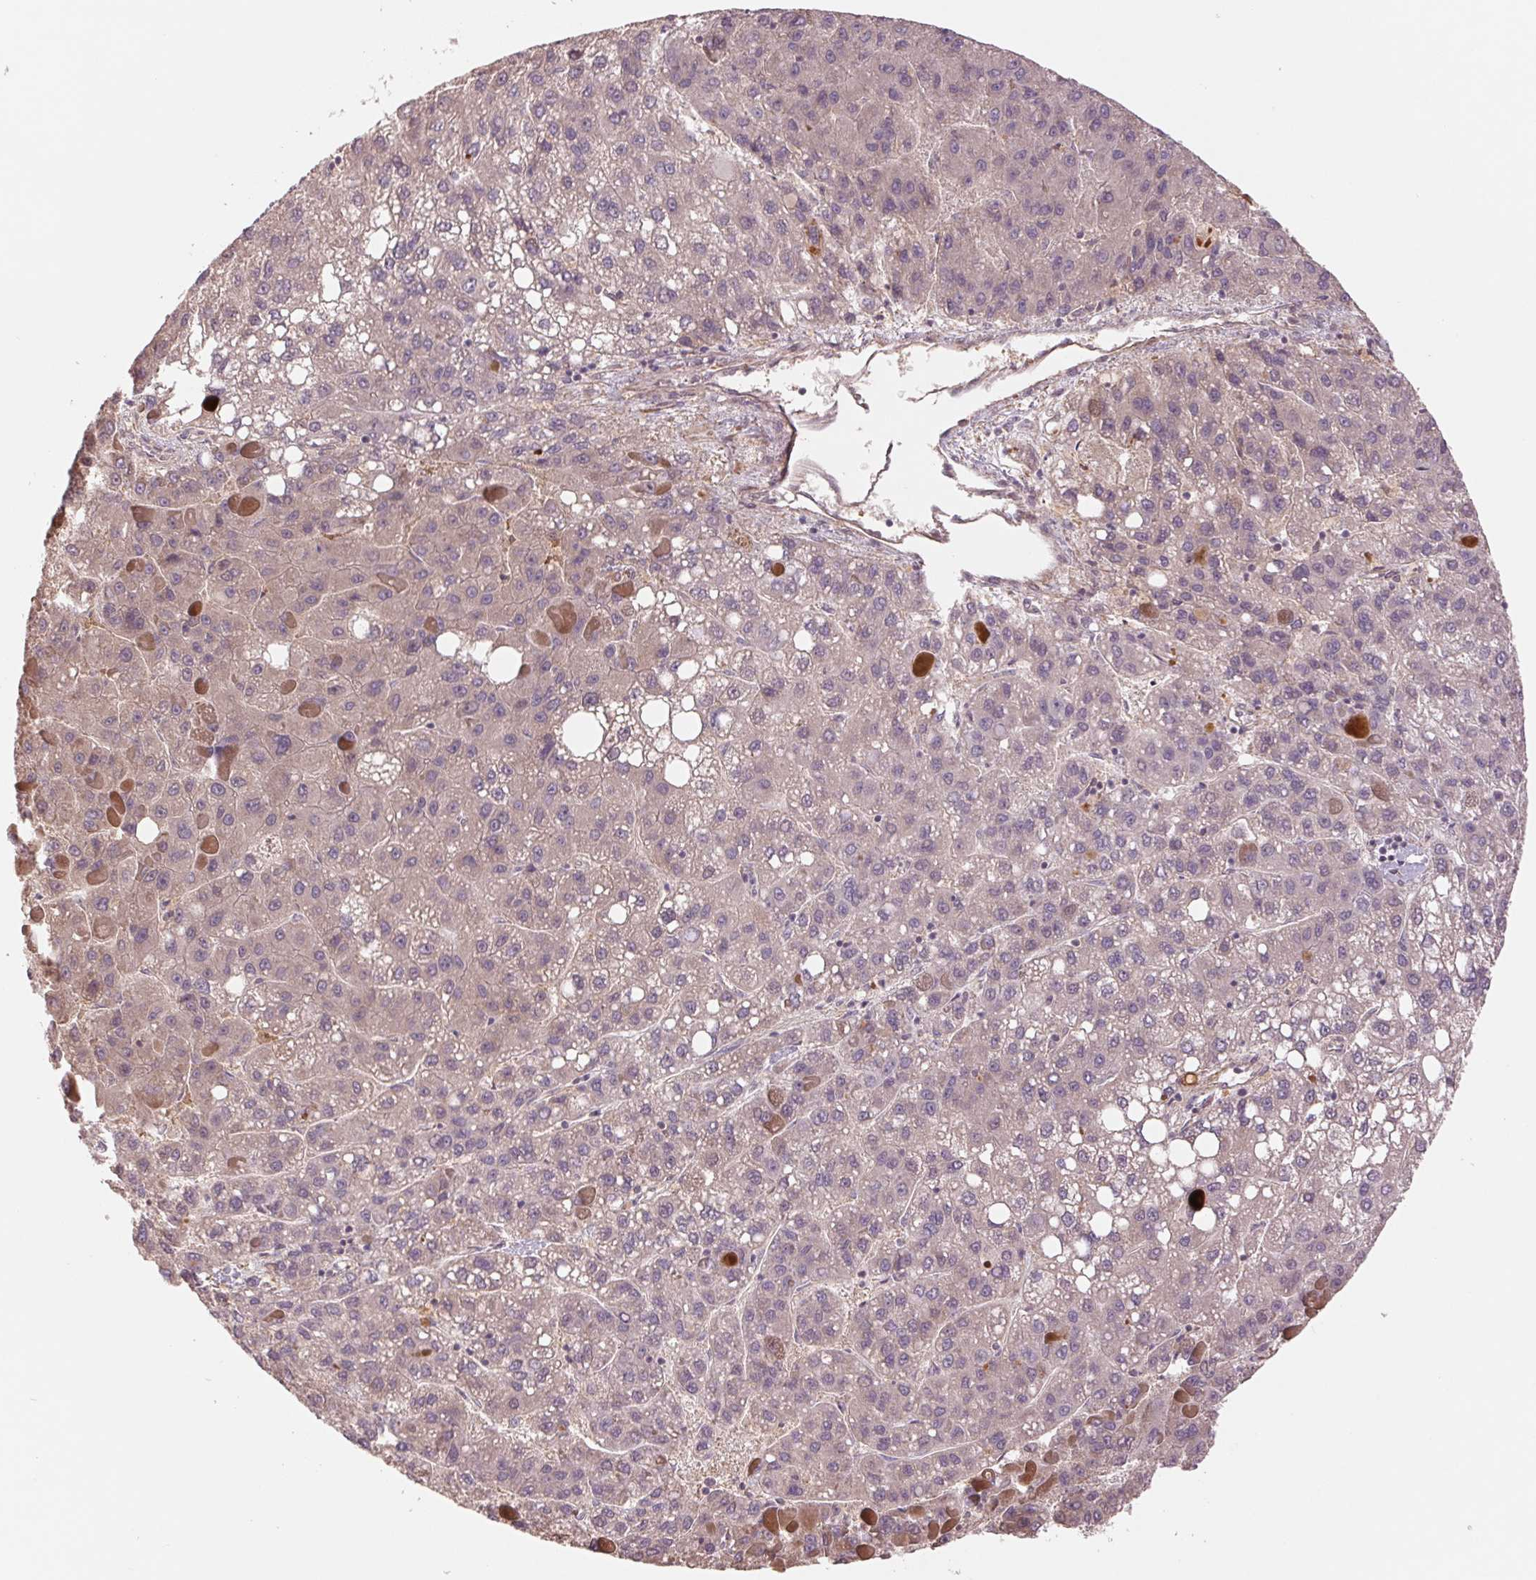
{"staining": {"intensity": "negative", "quantity": "none", "location": "none"}, "tissue": "liver cancer", "cell_type": "Tumor cells", "image_type": "cancer", "snomed": [{"axis": "morphology", "description": "Carcinoma, Hepatocellular, NOS"}, {"axis": "topography", "description": "Liver"}], "caption": "This is an immunohistochemistry (IHC) histopathology image of human liver hepatocellular carcinoma. There is no staining in tumor cells.", "gene": "PPIA", "patient": {"sex": "female", "age": 82}}